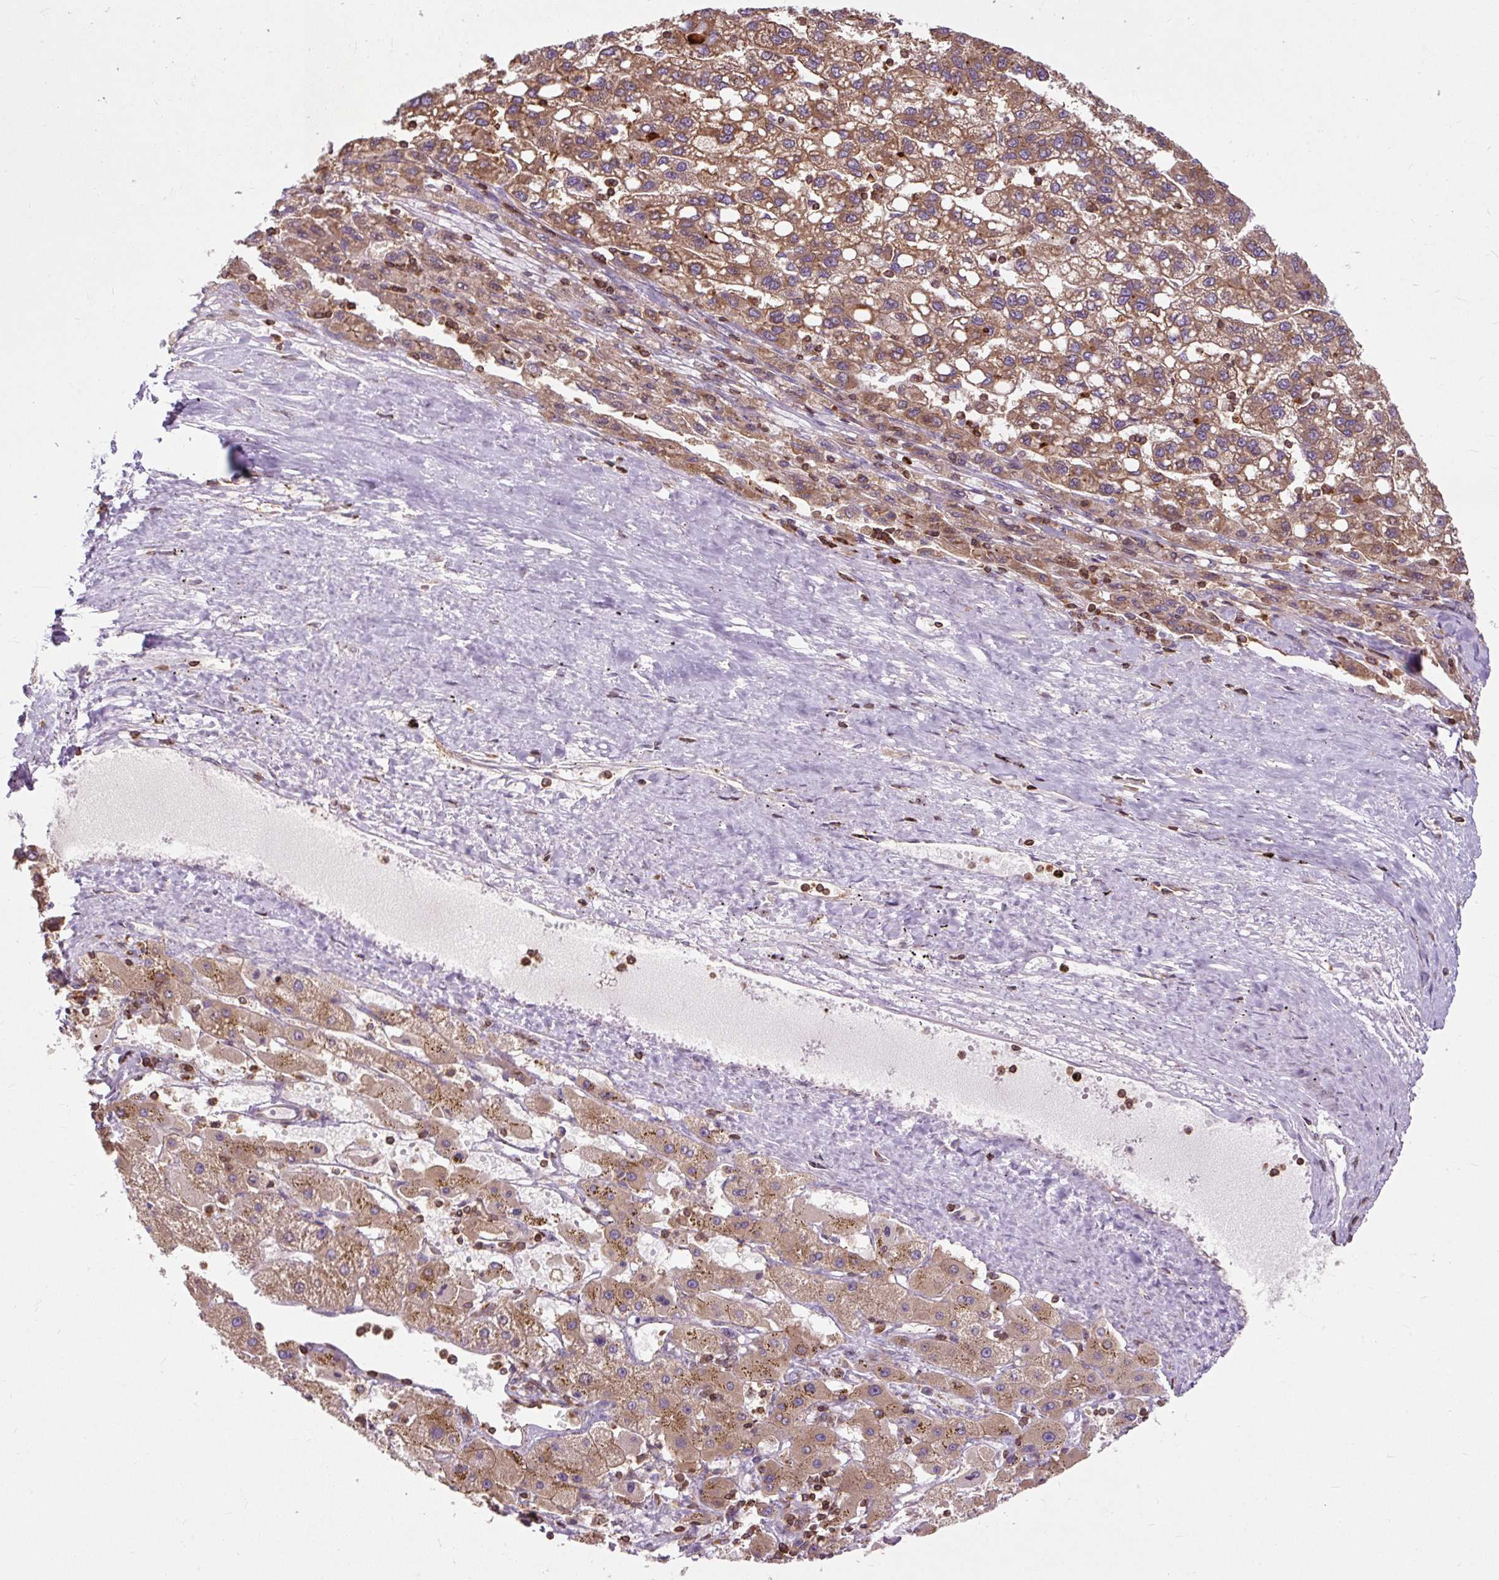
{"staining": {"intensity": "moderate", "quantity": ">75%", "location": "cytoplasmic/membranous"}, "tissue": "liver cancer", "cell_type": "Tumor cells", "image_type": "cancer", "snomed": [{"axis": "morphology", "description": "Carcinoma, Hepatocellular, NOS"}, {"axis": "topography", "description": "Liver"}], "caption": "This is a photomicrograph of immunohistochemistry staining of hepatocellular carcinoma (liver), which shows moderate positivity in the cytoplasmic/membranous of tumor cells.", "gene": "CISD3", "patient": {"sex": "female", "age": 82}}